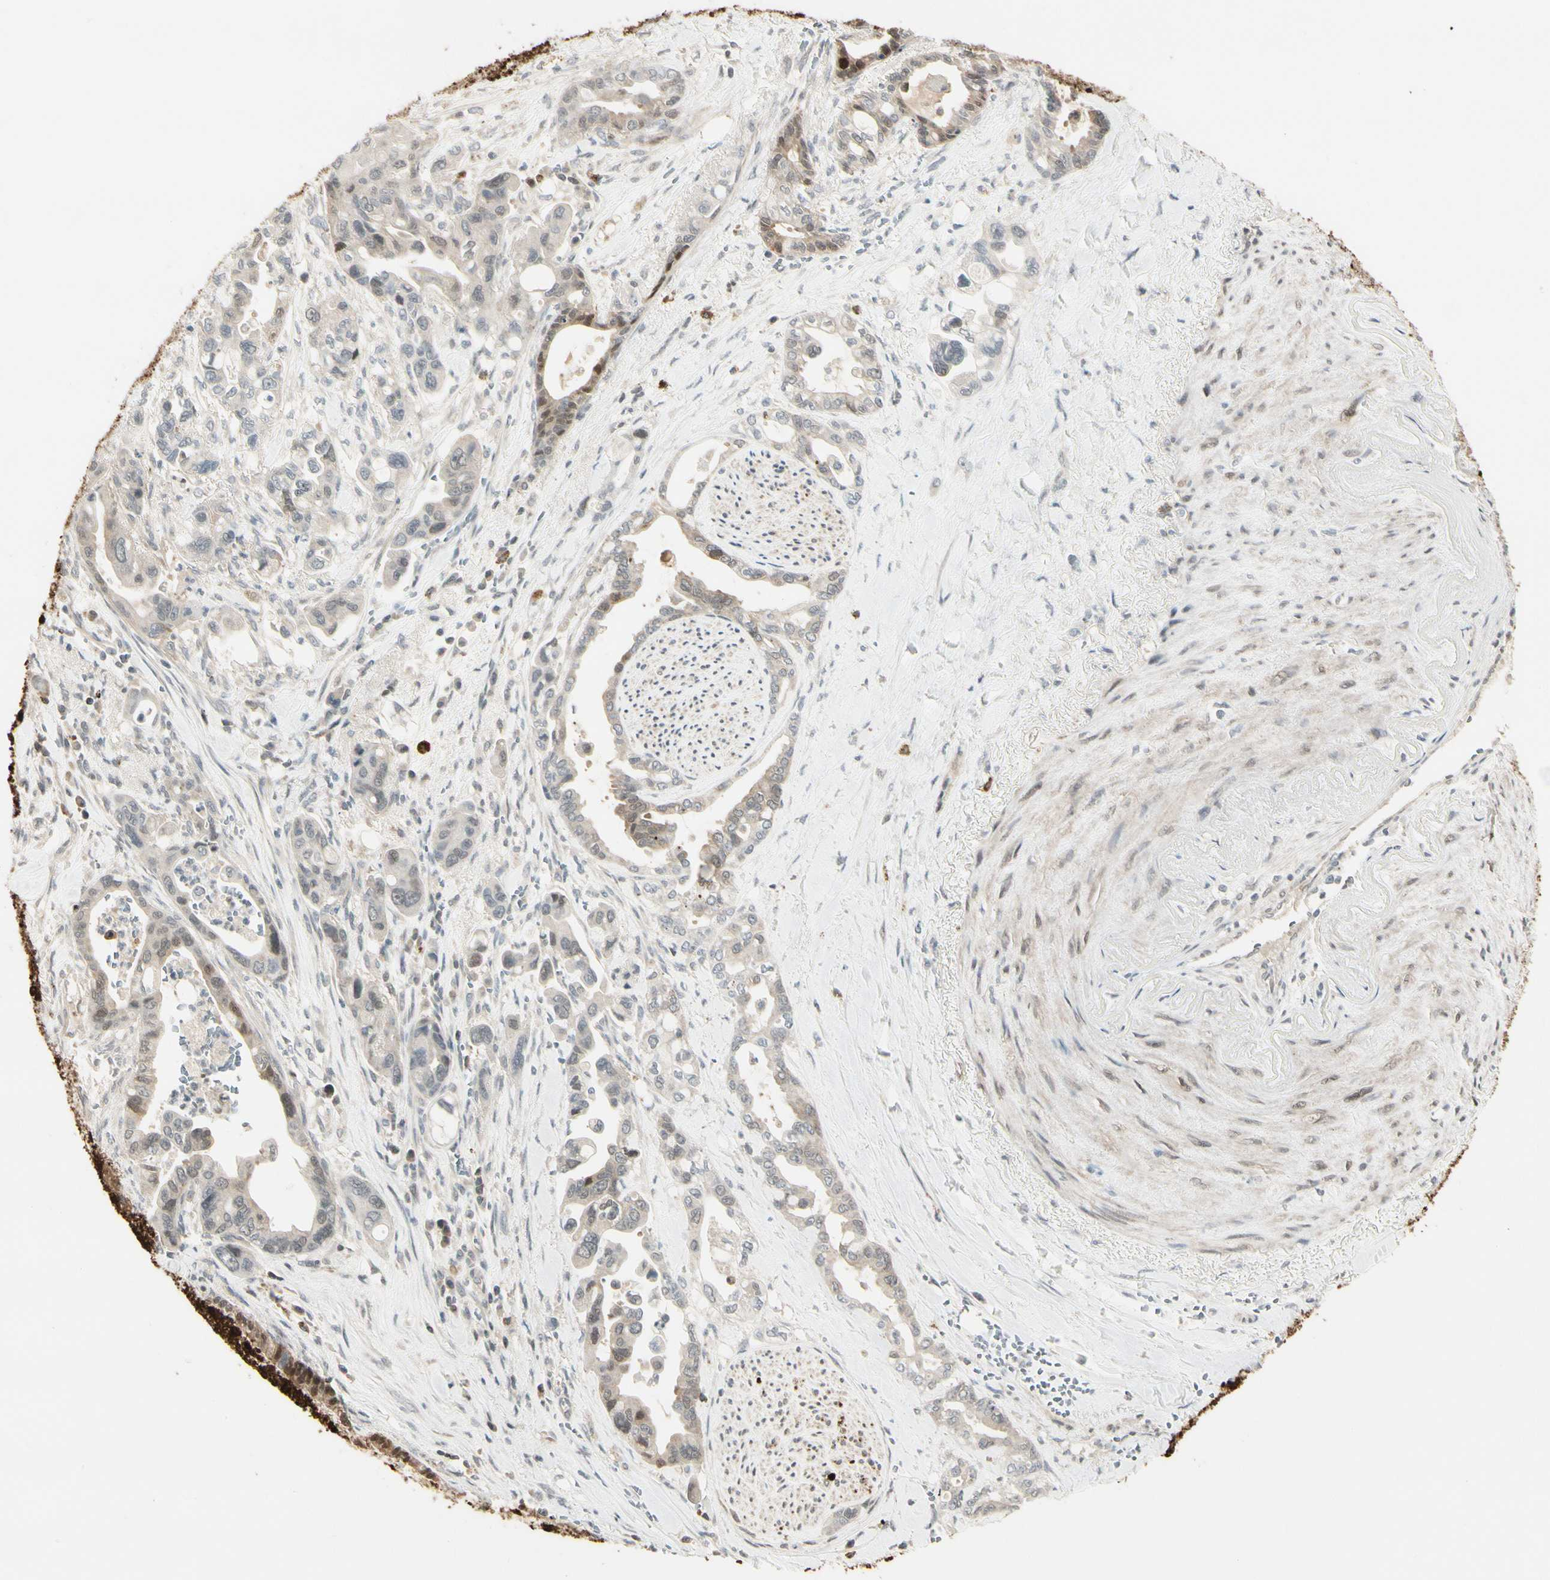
{"staining": {"intensity": "weak", "quantity": "25%-75%", "location": "cytoplasmic/membranous"}, "tissue": "pancreatic cancer", "cell_type": "Tumor cells", "image_type": "cancer", "snomed": [{"axis": "morphology", "description": "Adenocarcinoma, NOS"}, {"axis": "topography", "description": "Pancreas"}], "caption": "Approximately 25%-75% of tumor cells in pancreatic cancer (adenocarcinoma) demonstrate weak cytoplasmic/membranous protein expression as visualized by brown immunohistochemical staining.", "gene": "EVC", "patient": {"sex": "male", "age": 70}}